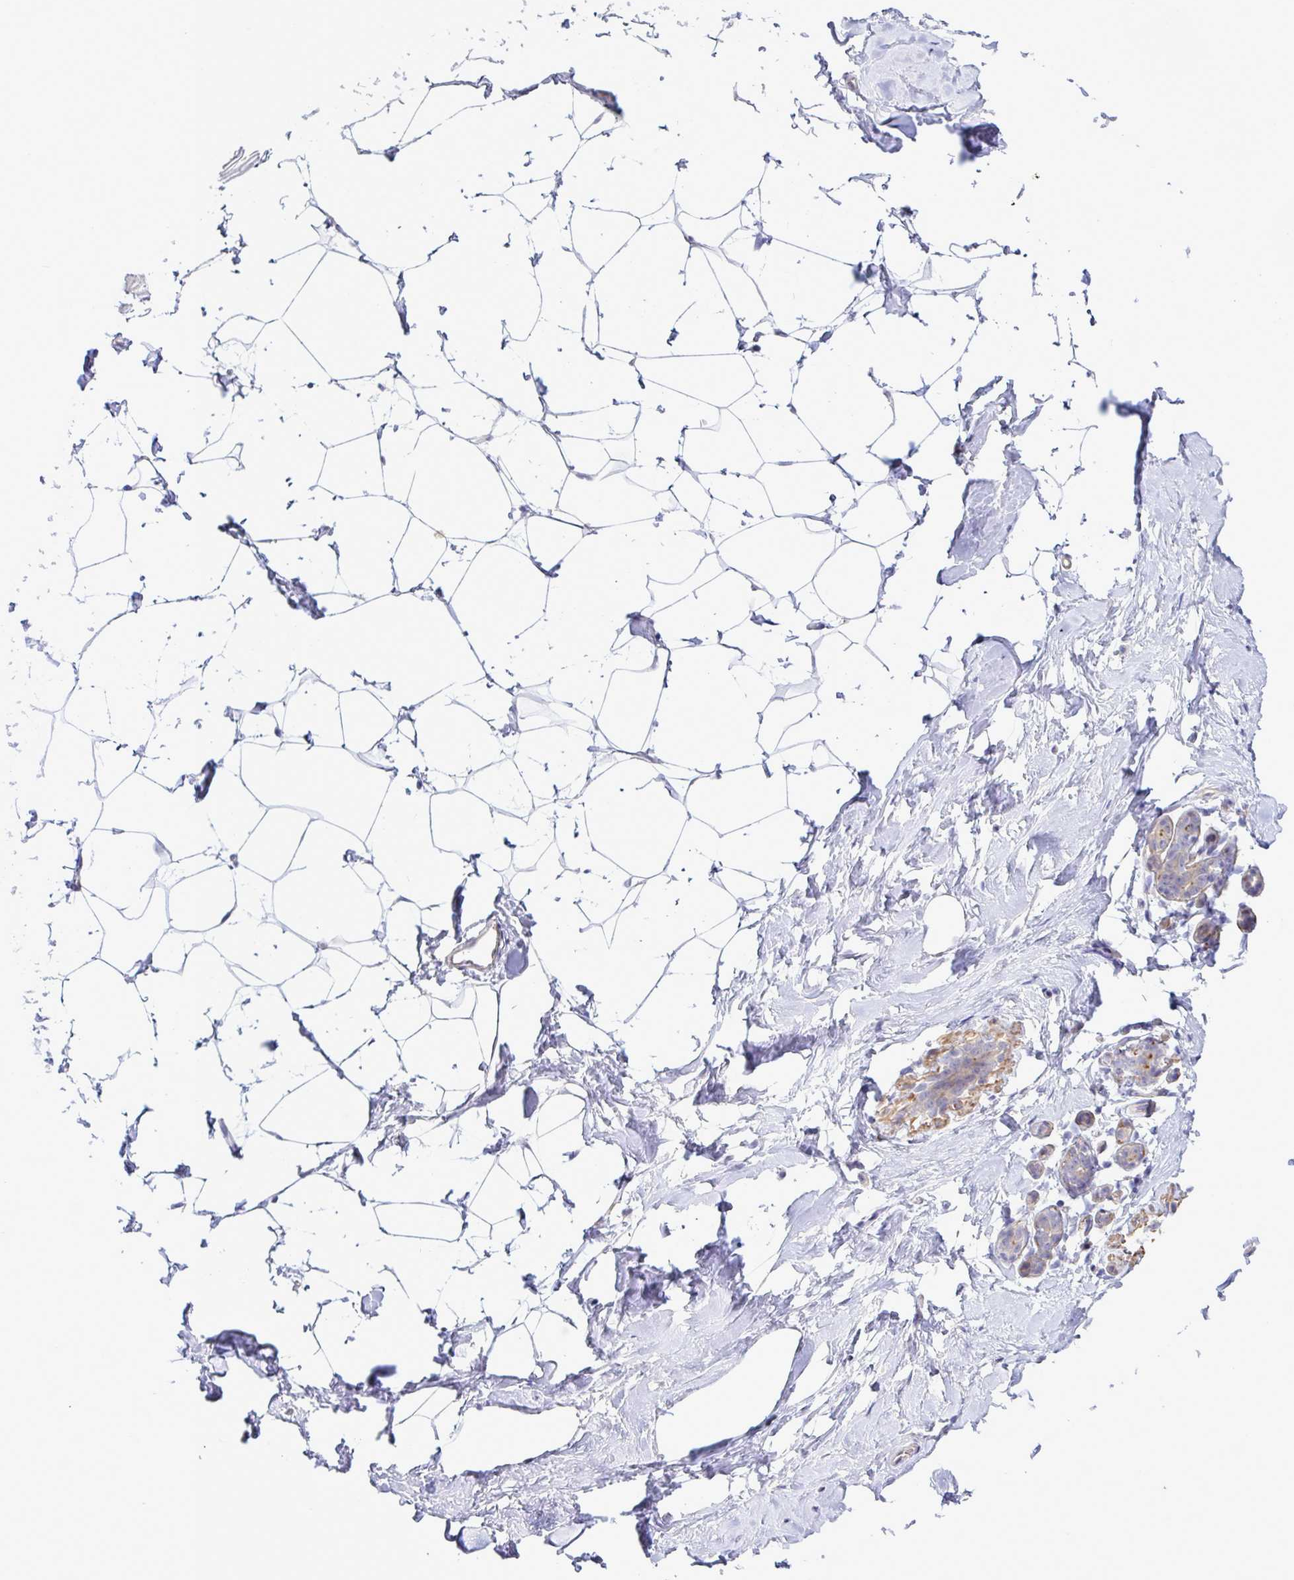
{"staining": {"intensity": "negative", "quantity": "none", "location": "none"}, "tissue": "breast", "cell_type": "Adipocytes", "image_type": "normal", "snomed": [{"axis": "morphology", "description": "Normal tissue, NOS"}, {"axis": "topography", "description": "Breast"}], "caption": "Immunohistochemistry (IHC) histopathology image of benign breast: human breast stained with DAB (3,3'-diaminobenzidine) demonstrates no significant protein positivity in adipocytes. The staining was performed using DAB (3,3'-diaminobenzidine) to visualize the protein expression in brown, while the nuclei were stained in blue with hematoxylin (Magnification: 20x).", "gene": "SYNPO2L", "patient": {"sex": "female", "age": 32}}